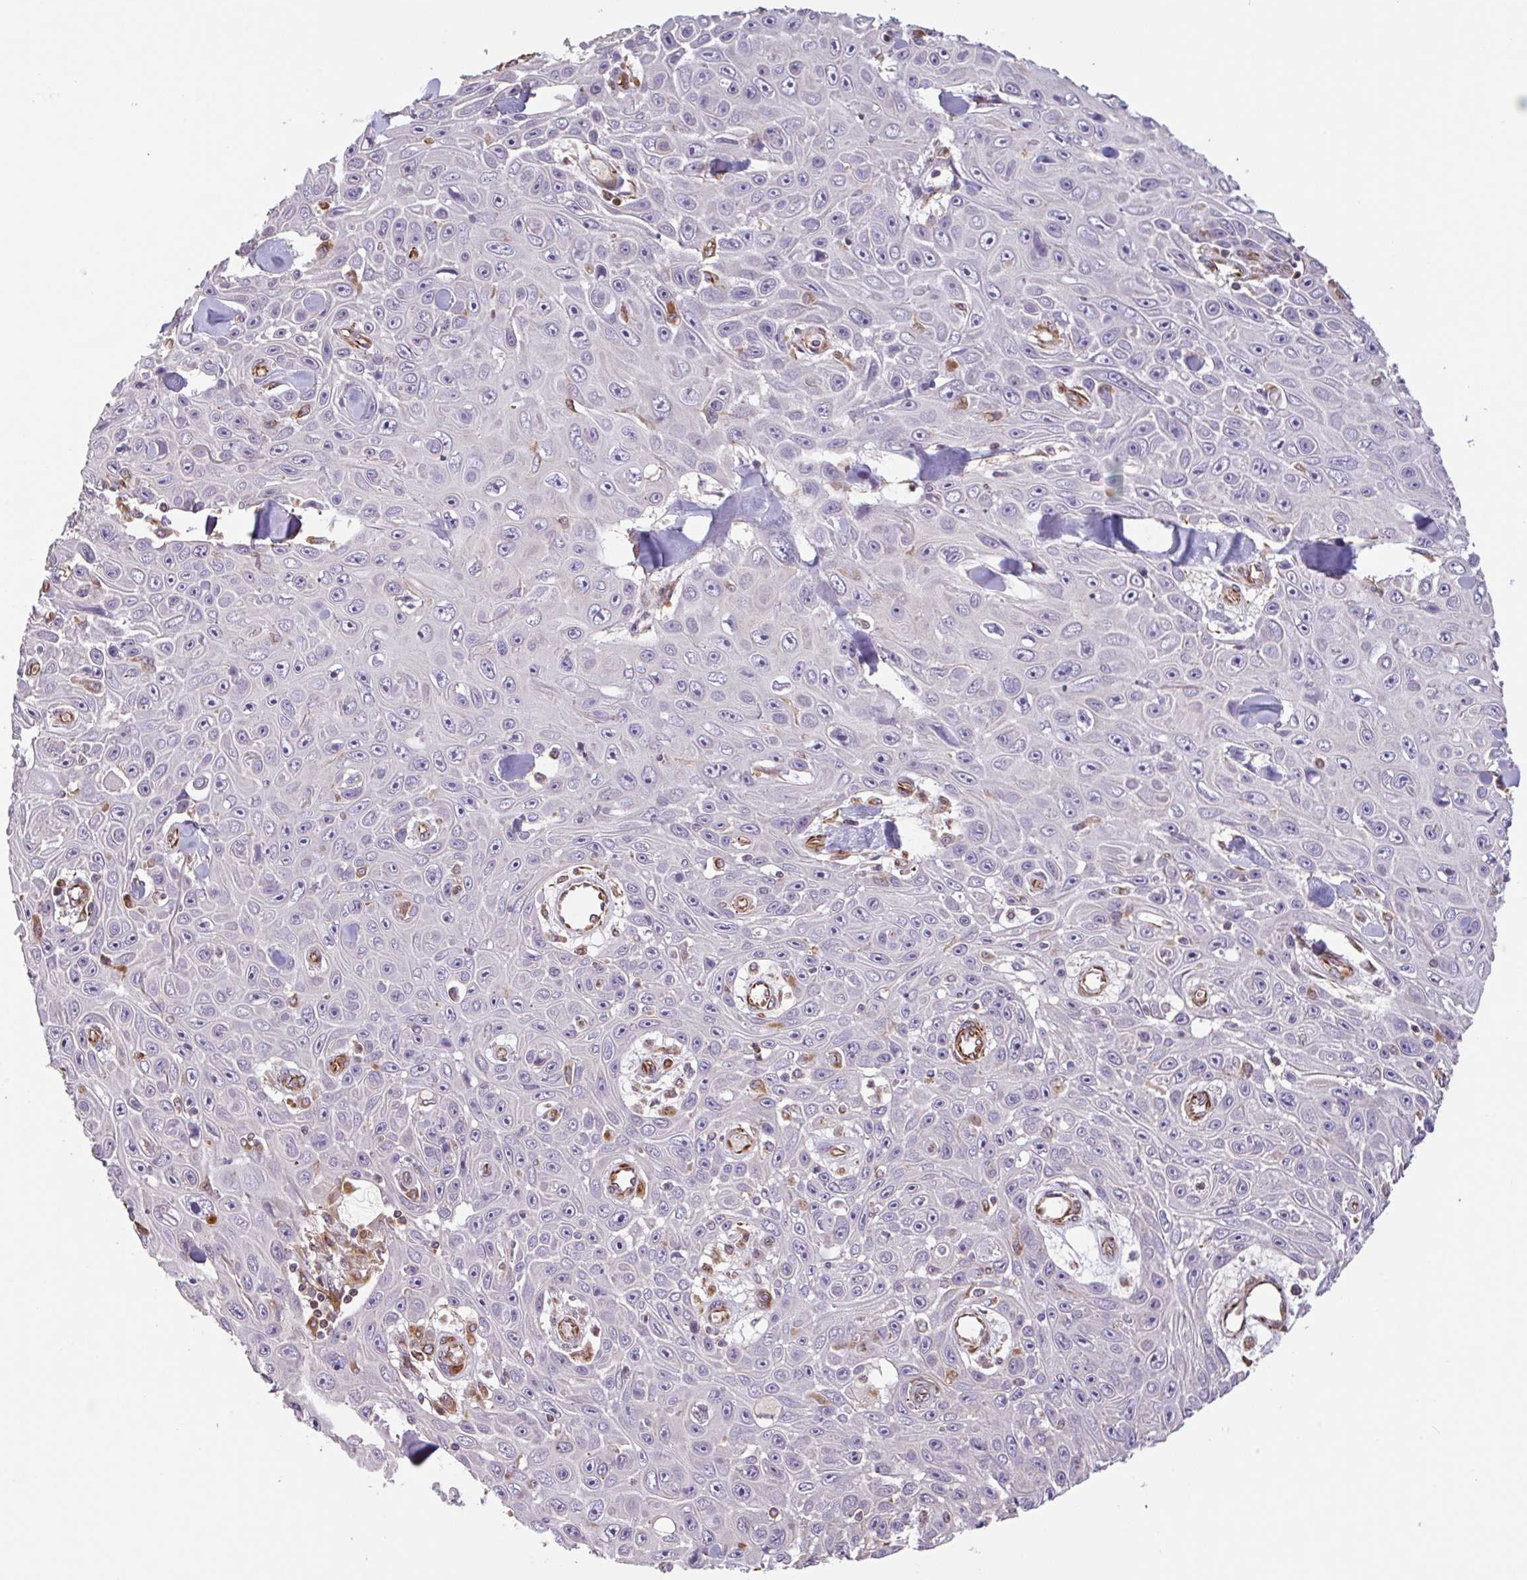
{"staining": {"intensity": "negative", "quantity": "none", "location": "none"}, "tissue": "skin cancer", "cell_type": "Tumor cells", "image_type": "cancer", "snomed": [{"axis": "morphology", "description": "Squamous cell carcinoma, NOS"}, {"axis": "topography", "description": "Skin"}], "caption": "DAB immunohistochemical staining of human skin squamous cell carcinoma shows no significant staining in tumor cells.", "gene": "ZNF790", "patient": {"sex": "male", "age": 82}}